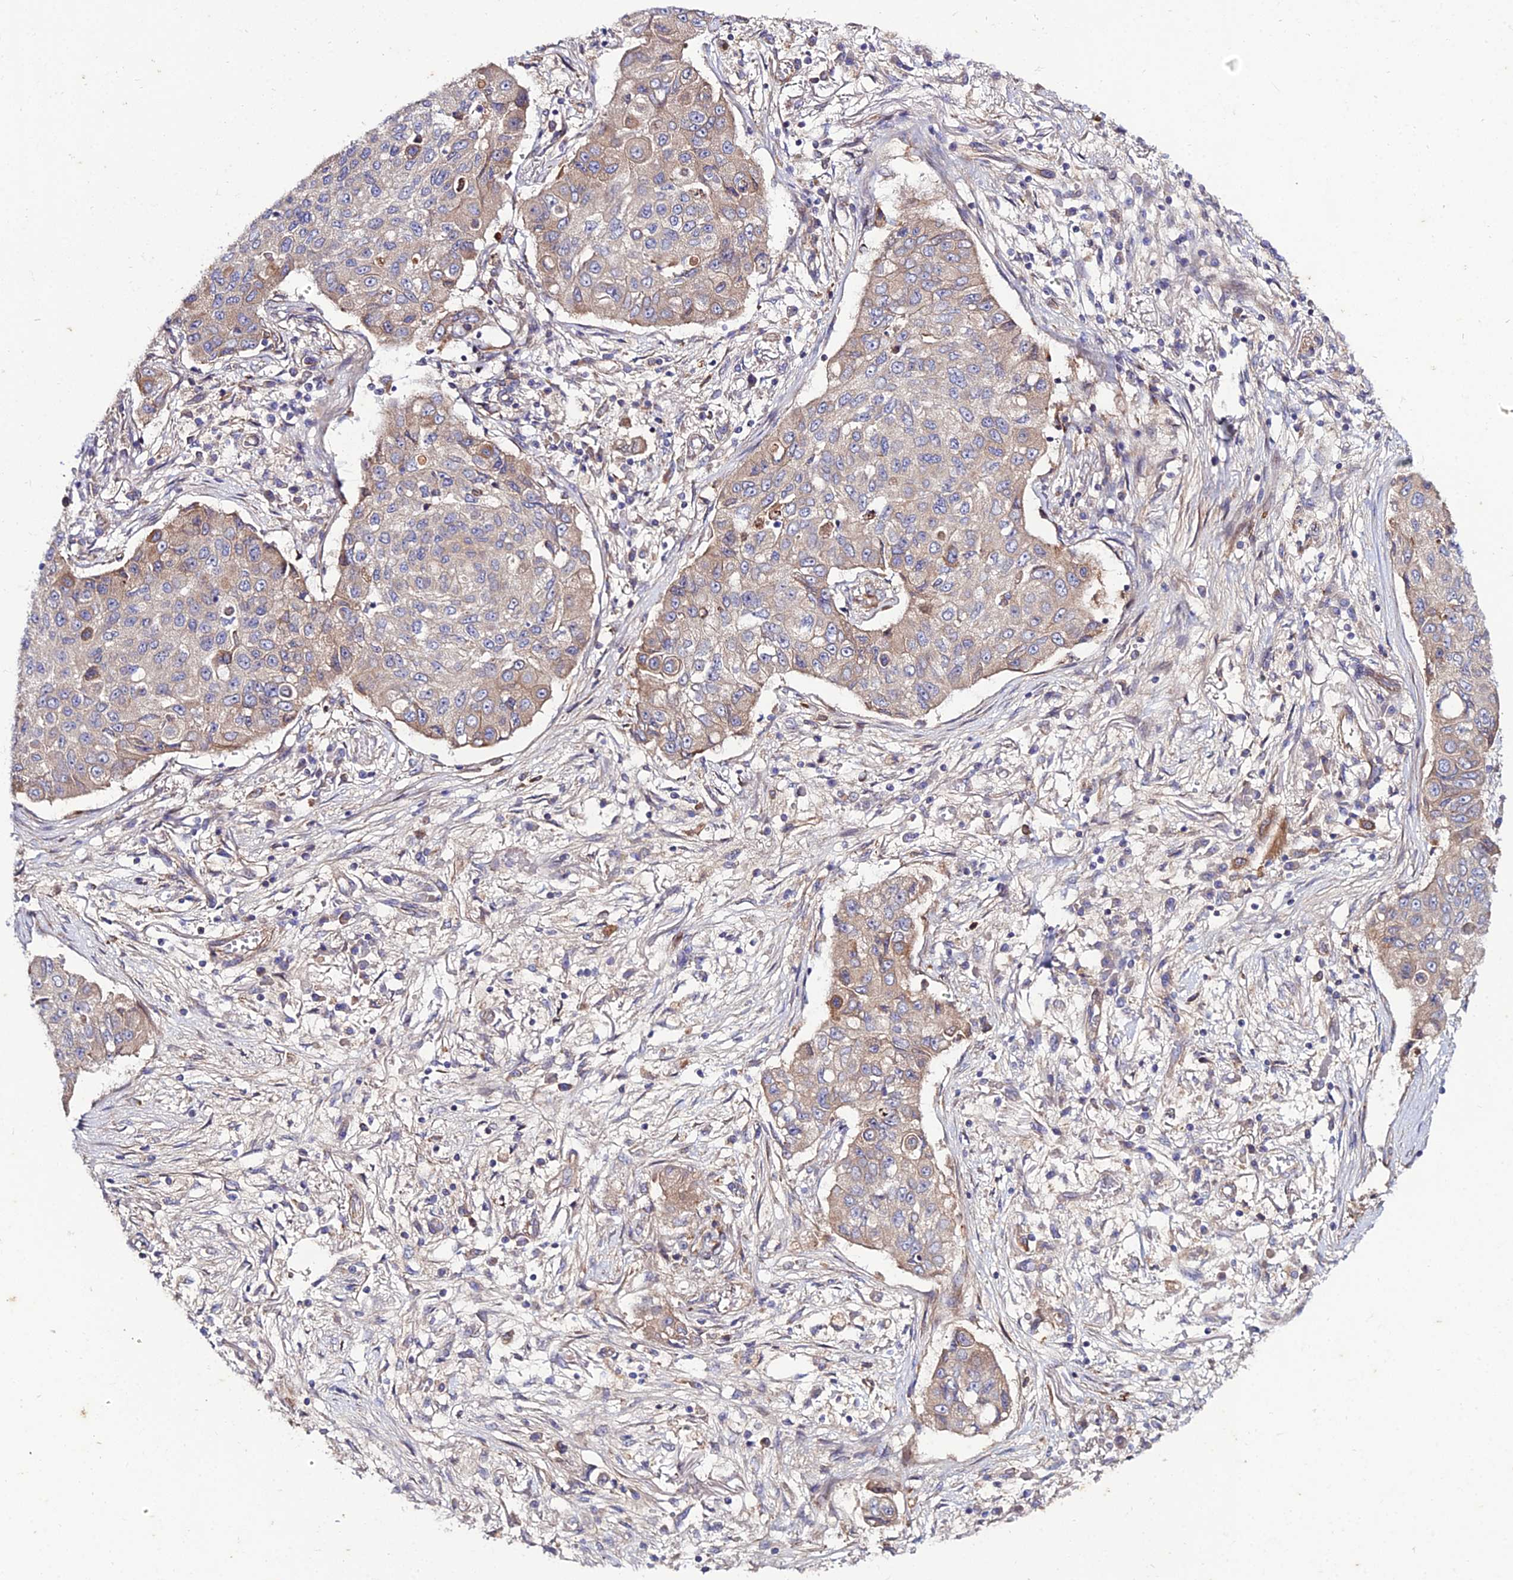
{"staining": {"intensity": "moderate", "quantity": "<25%", "location": "cytoplasmic/membranous"}, "tissue": "lung cancer", "cell_type": "Tumor cells", "image_type": "cancer", "snomed": [{"axis": "morphology", "description": "Squamous cell carcinoma, NOS"}, {"axis": "topography", "description": "Lung"}], "caption": "Immunohistochemistry histopathology image of lung squamous cell carcinoma stained for a protein (brown), which displays low levels of moderate cytoplasmic/membranous positivity in about <25% of tumor cells.", "gene": "ARL6IP1", "patient": {"sex": "male", "age": 74}}